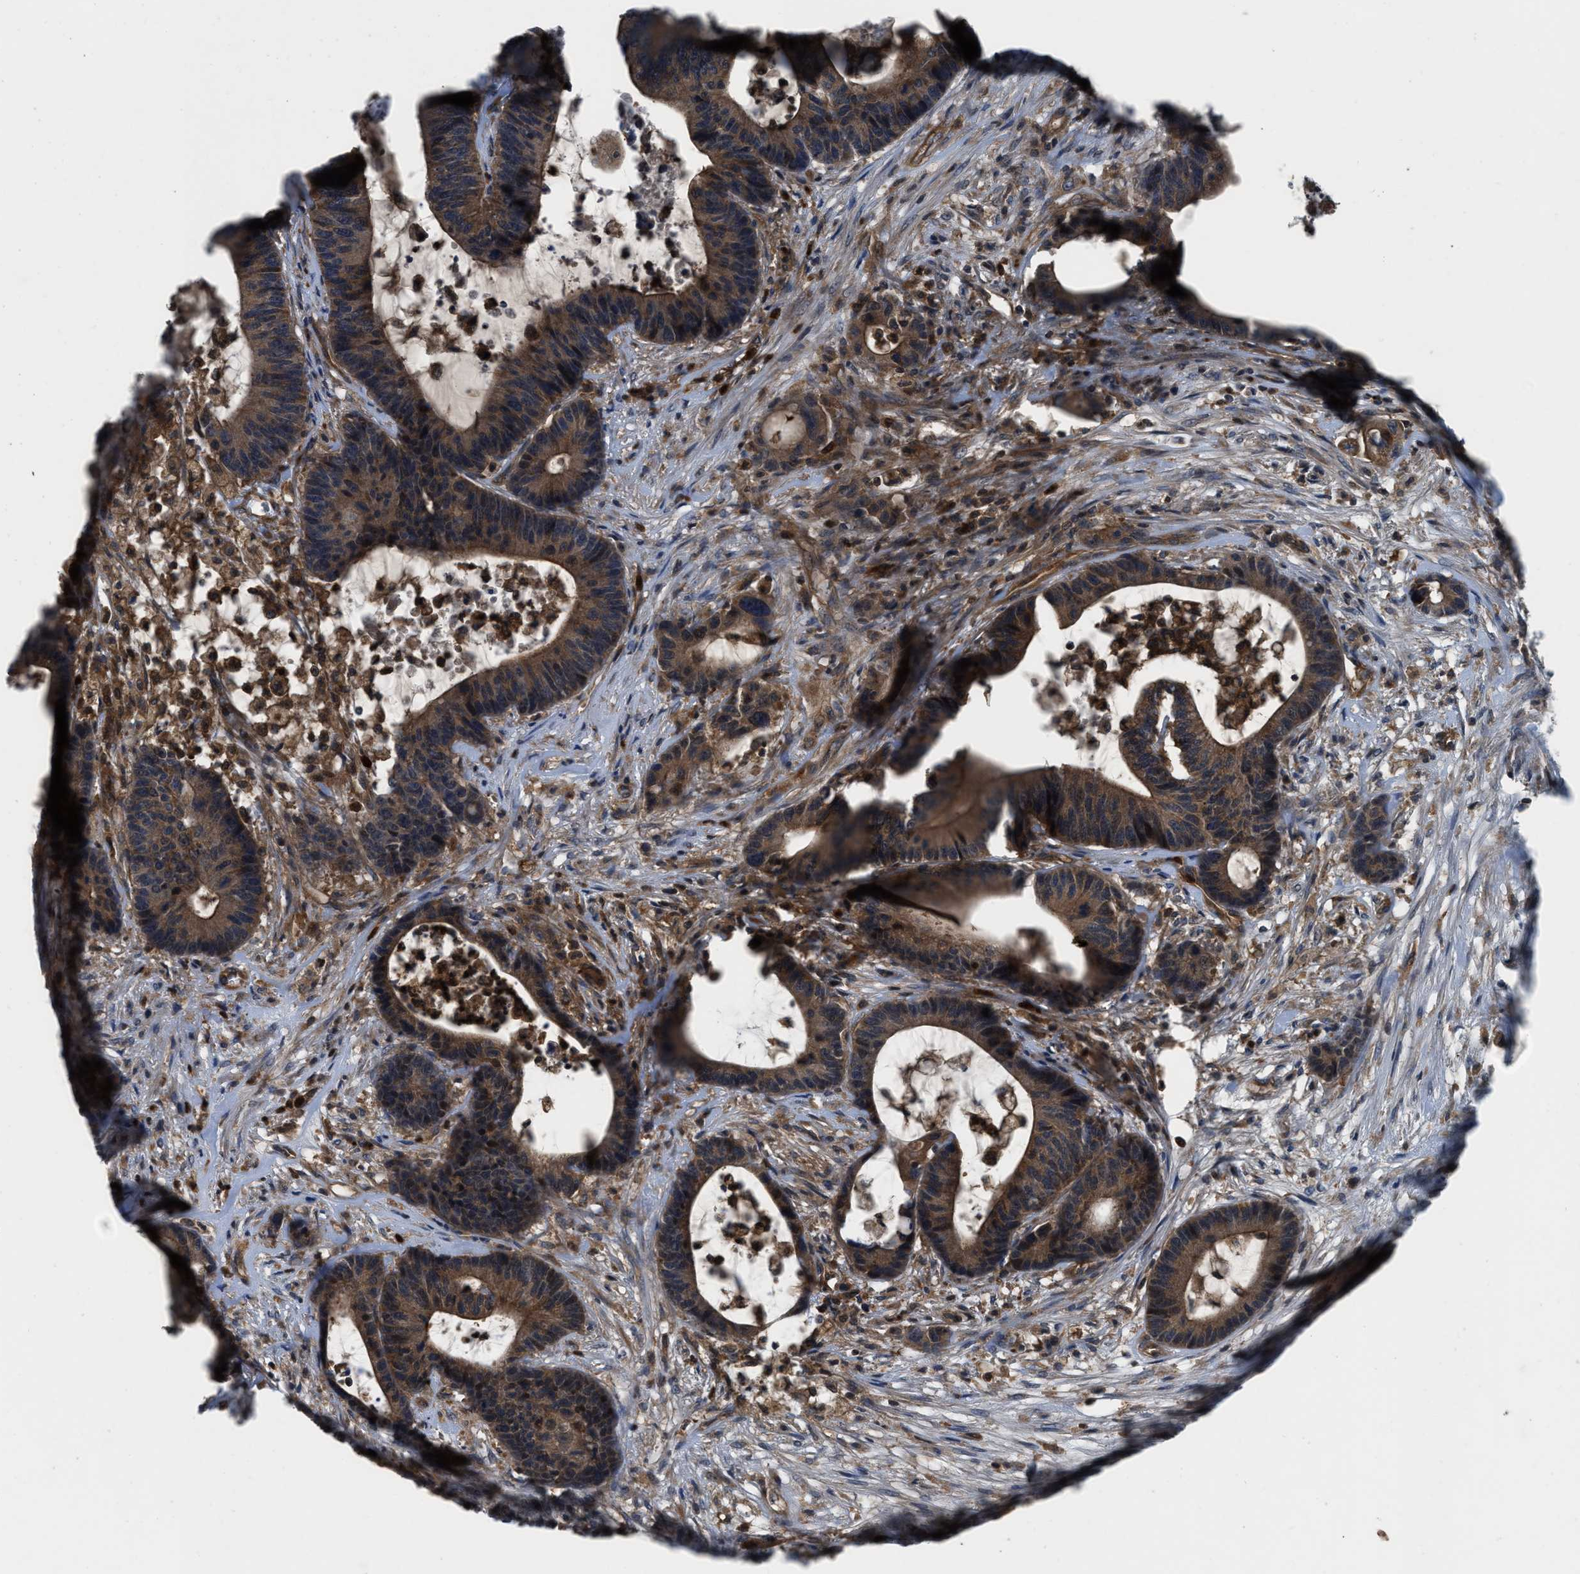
{"staining": {"intensity": "moderate", "quantity": ">75%", "location": "cytoplasmic/membranous"}, "tissue": "colorectal cancer", "cell_type": "Tumor cells", "image_type": "cancer", "snomed": [{"axis": "morphology", "description": "Adenocarcinoma, NOS"}, {"axis": "topography", "description": "Colon"}], "caption": "Colorectal cancer tissue exhibits moderate cytoplasmic/membranous positivity in about >75% of tumor cells, visualized by immunohistochemistry. (Stains: DAB (3,3'-diaminobenzidine) in brown, nuclei in blue, Microscopy: brightfield microscopy at high magnification).", "gene": "USP25", "patient": {"sex": "female", "age": 84}}